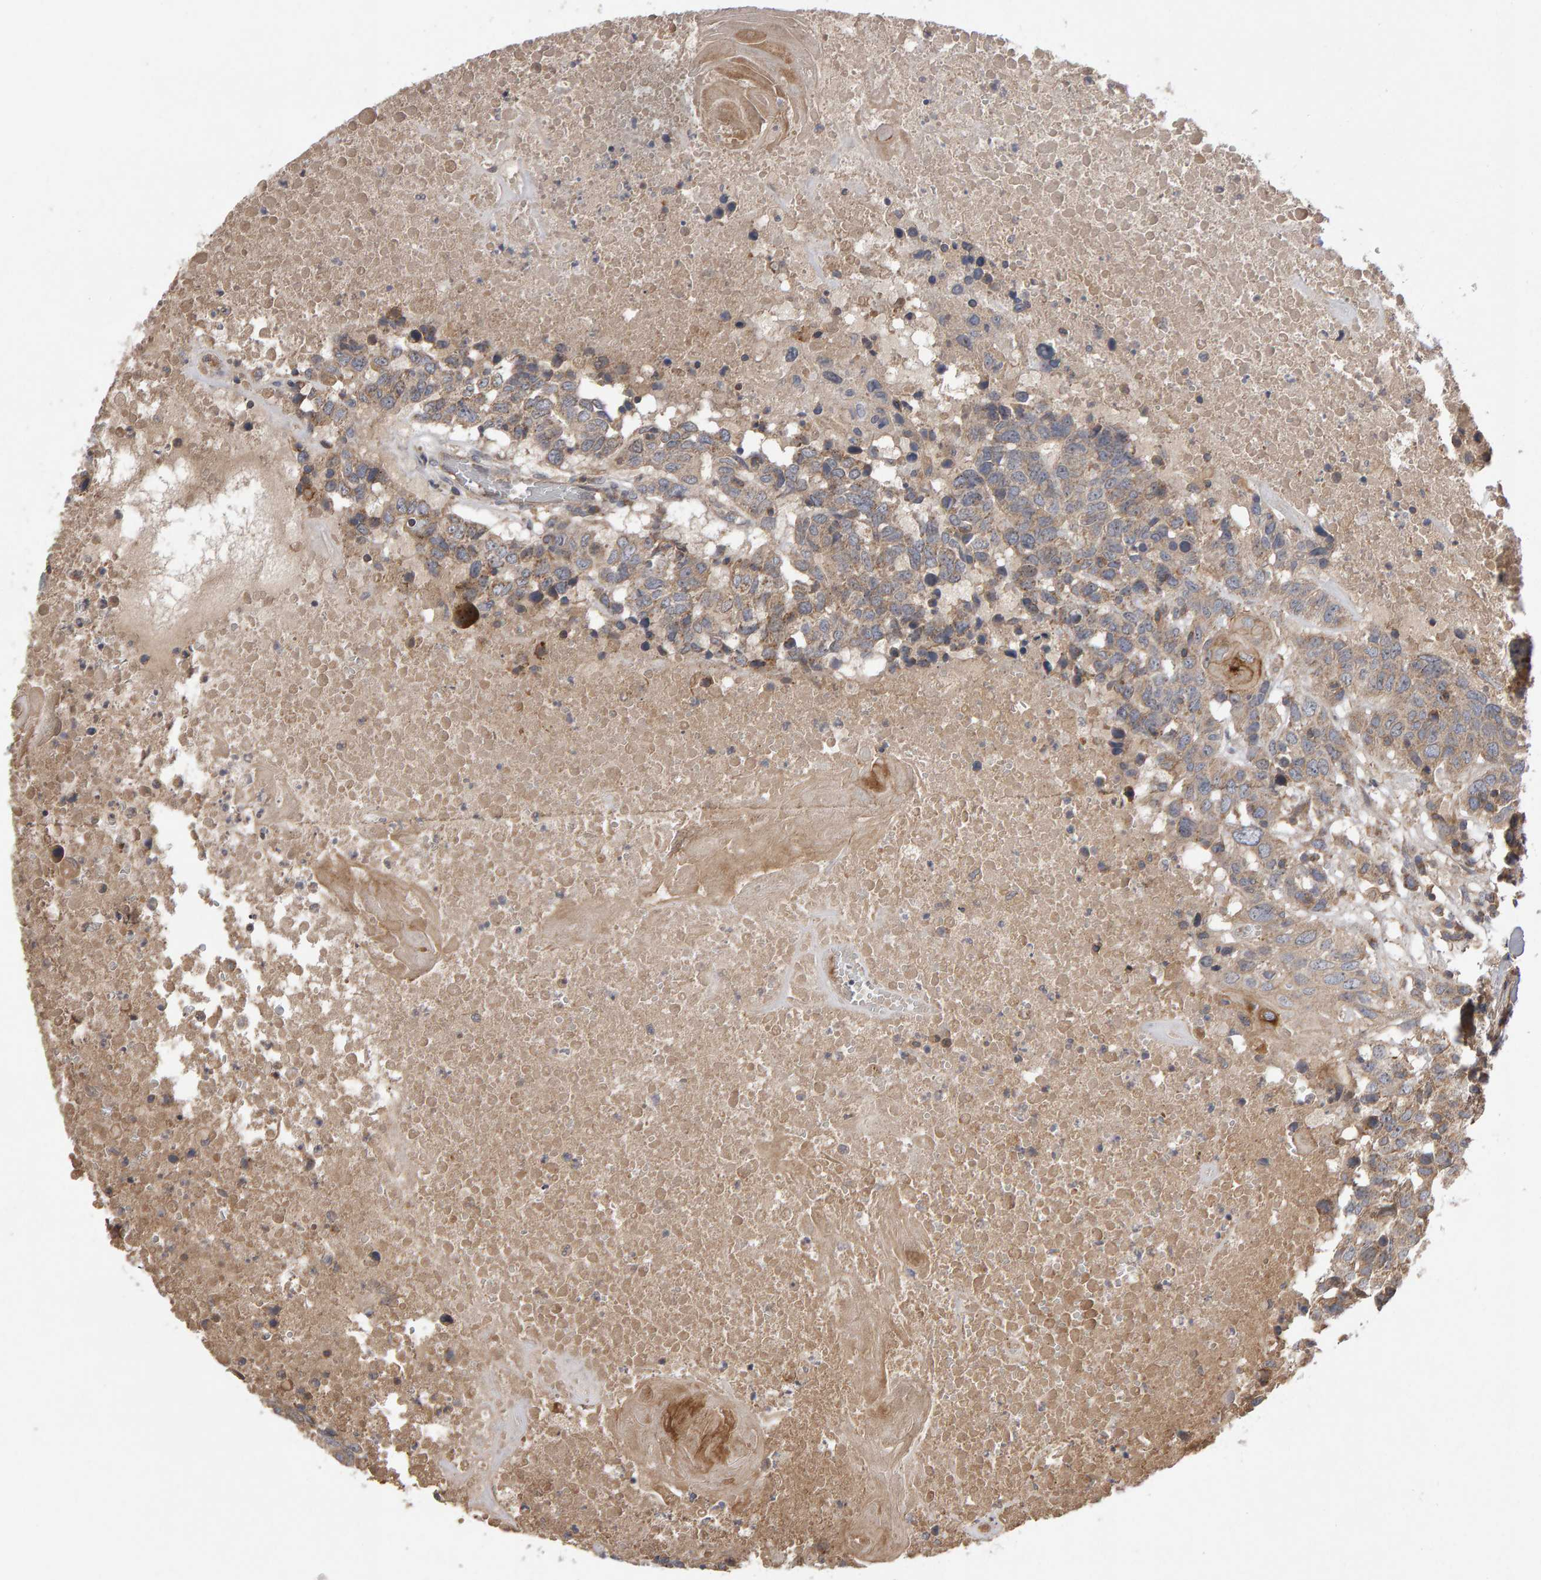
{"staining": {"intensity": "weak", "quantity": ">75%", "location": "cytoplasmic/membranous"}, "tissue": "head and neck cancer", "cell_type": "Tumor cells", "image_type": "cancer", "snomed": [{"axis": "morphology", "description": "Squamous cell carcinoma, NOS"}, {"axis": "topography", "description": "Head-Neck"}], "caption": "Immunohistochemistry histopathology image of neoplastic tissue: head and neck squamous cell carcinoma stained using immunohistochemistry (IHC) exhibits low levels of weak protein expression localized specifically in the cytoplasmic/membranous of tumor cells, appearing as a cytoplasmic/membranous brown color.", "gene": "PGS1", "patient": {"sex": "male", "age": 66}}